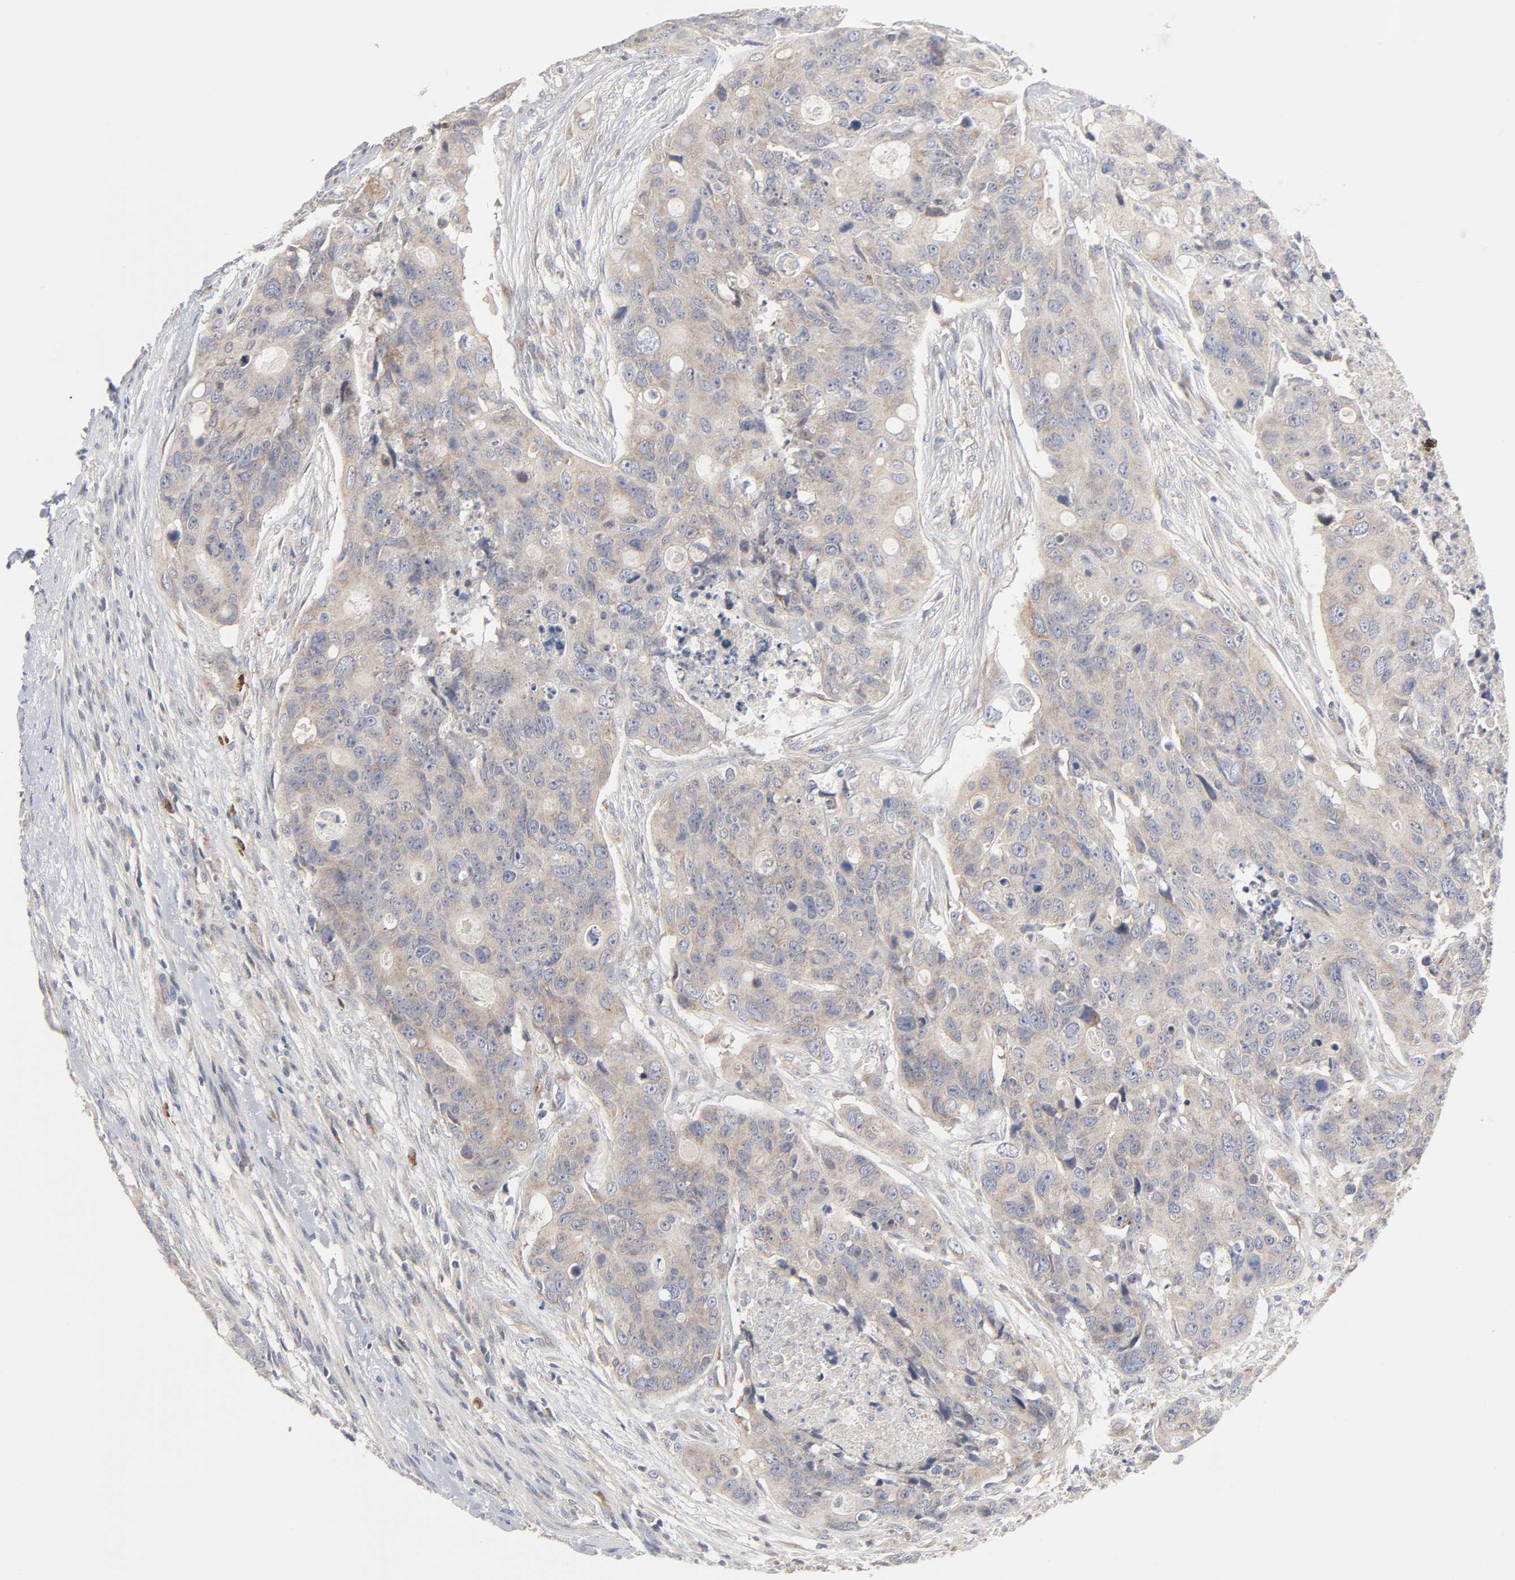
{"staining": {"intensity": "weak", "quantity": ">75%", "location": "cytoplasmic/membranous"}, "tissue": "colorectal cancer", "cell_type": "Tumor cells", "image_type": "cancer", "snomed": [{"axis": "morphology", "description": "Adenocarcinoma, NOS"}, {"axis": "topography", "description": "Colon"}], "caption": "Protein staining exhibits weak cytoplasmic/membranous staining in approximately >75% of tumor cells in adenocarcinoma (colorectal).", "gene": "IL4R", "patient": {"sex": "female", "age": 57}}